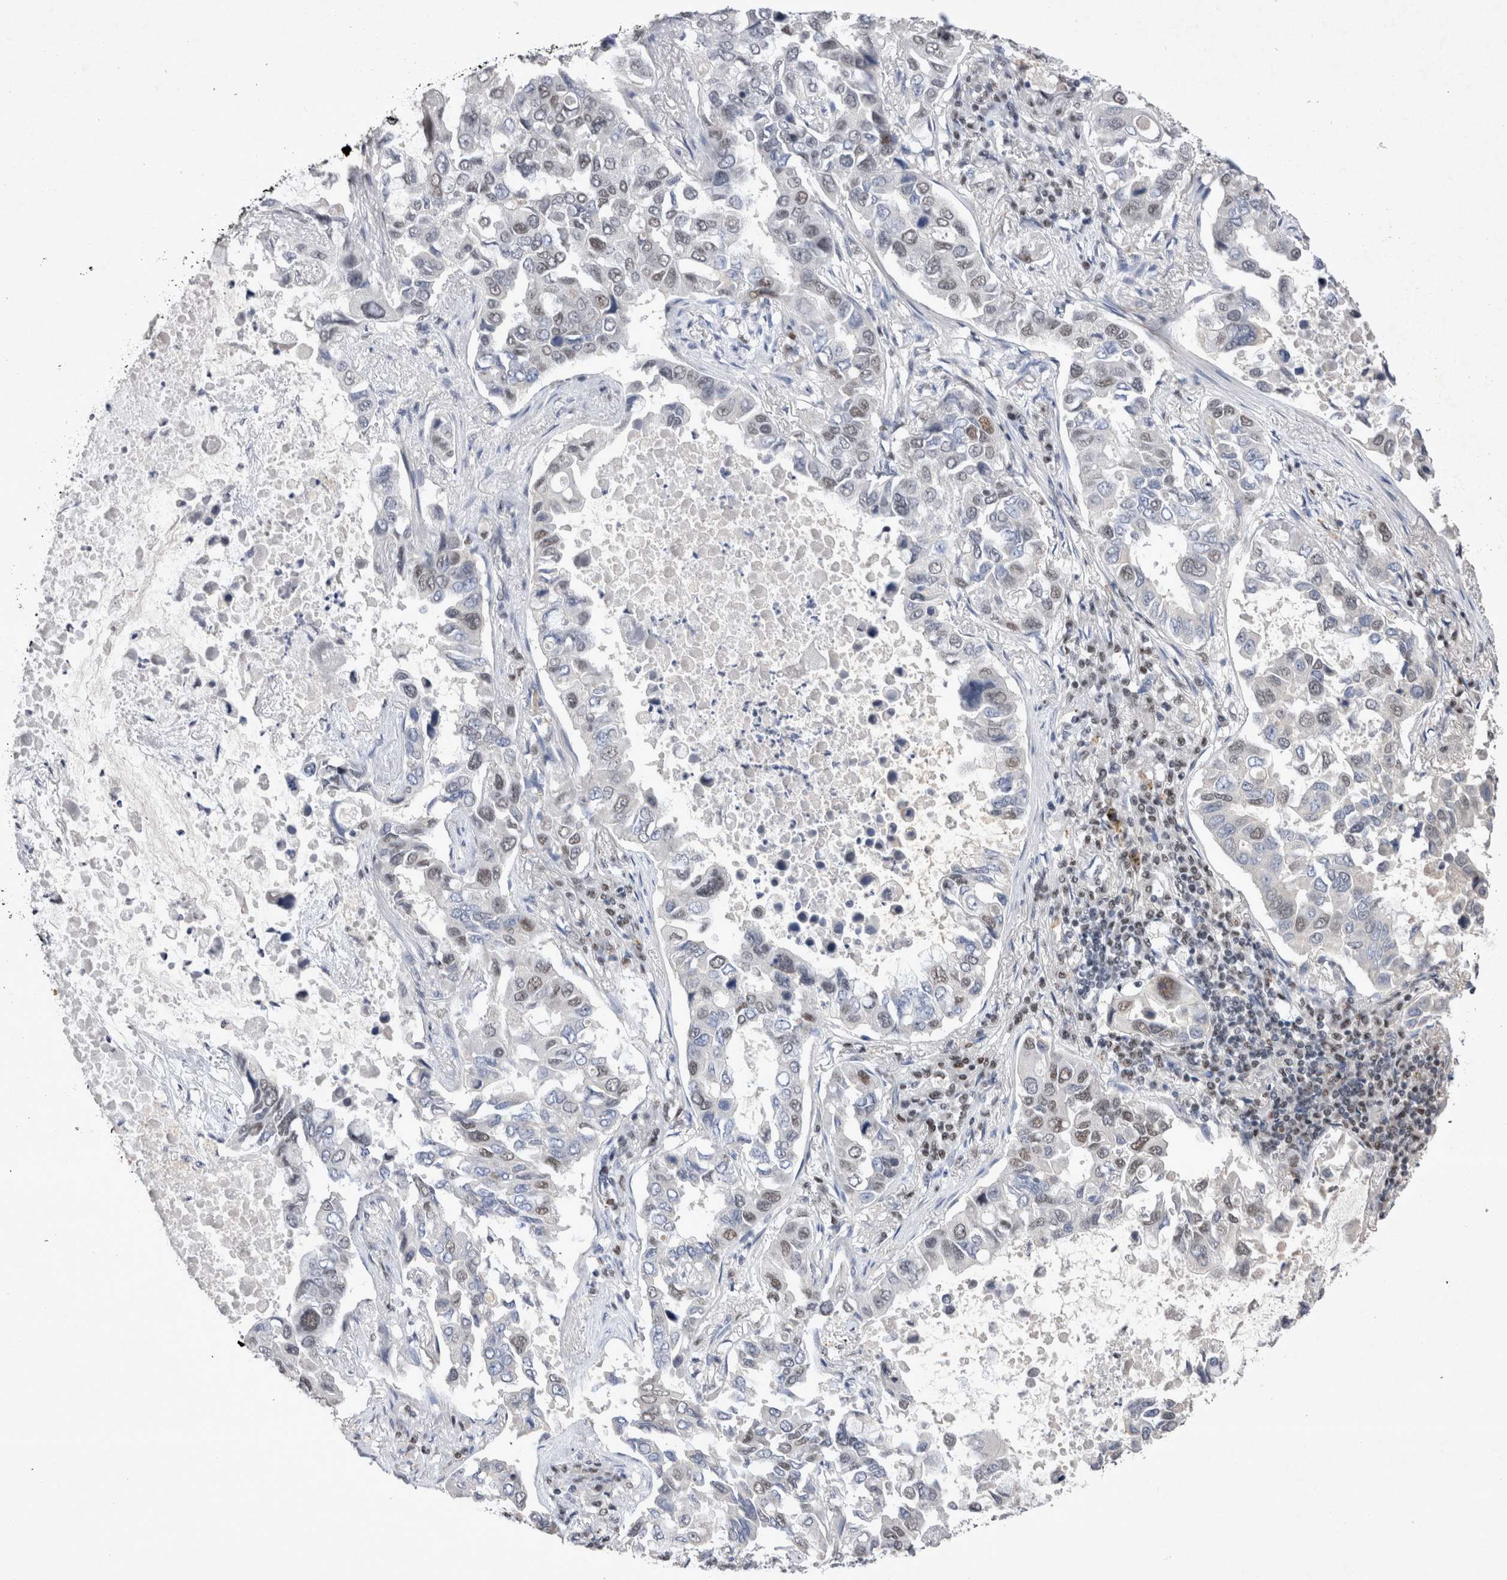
{"staining": {"intensity": "weak", "quantity": "25%-75%", "location": "nuclear"}, "tissue": "lung cancer", "cell_type": "Tumor cells", "image_type": "cancer", "snomed": [{"axis": "morphology", "description": "Adenocarcinoma, NOS"}, {"axis": "topography", "description": "Lung"}], "caption": "The immunohistochemical stain labels weak nuclear expression in tumor cells of lung adenocarcinoma tissue.", "gene": "RBM6", "patient": {"sex": "male", "age": 64}}